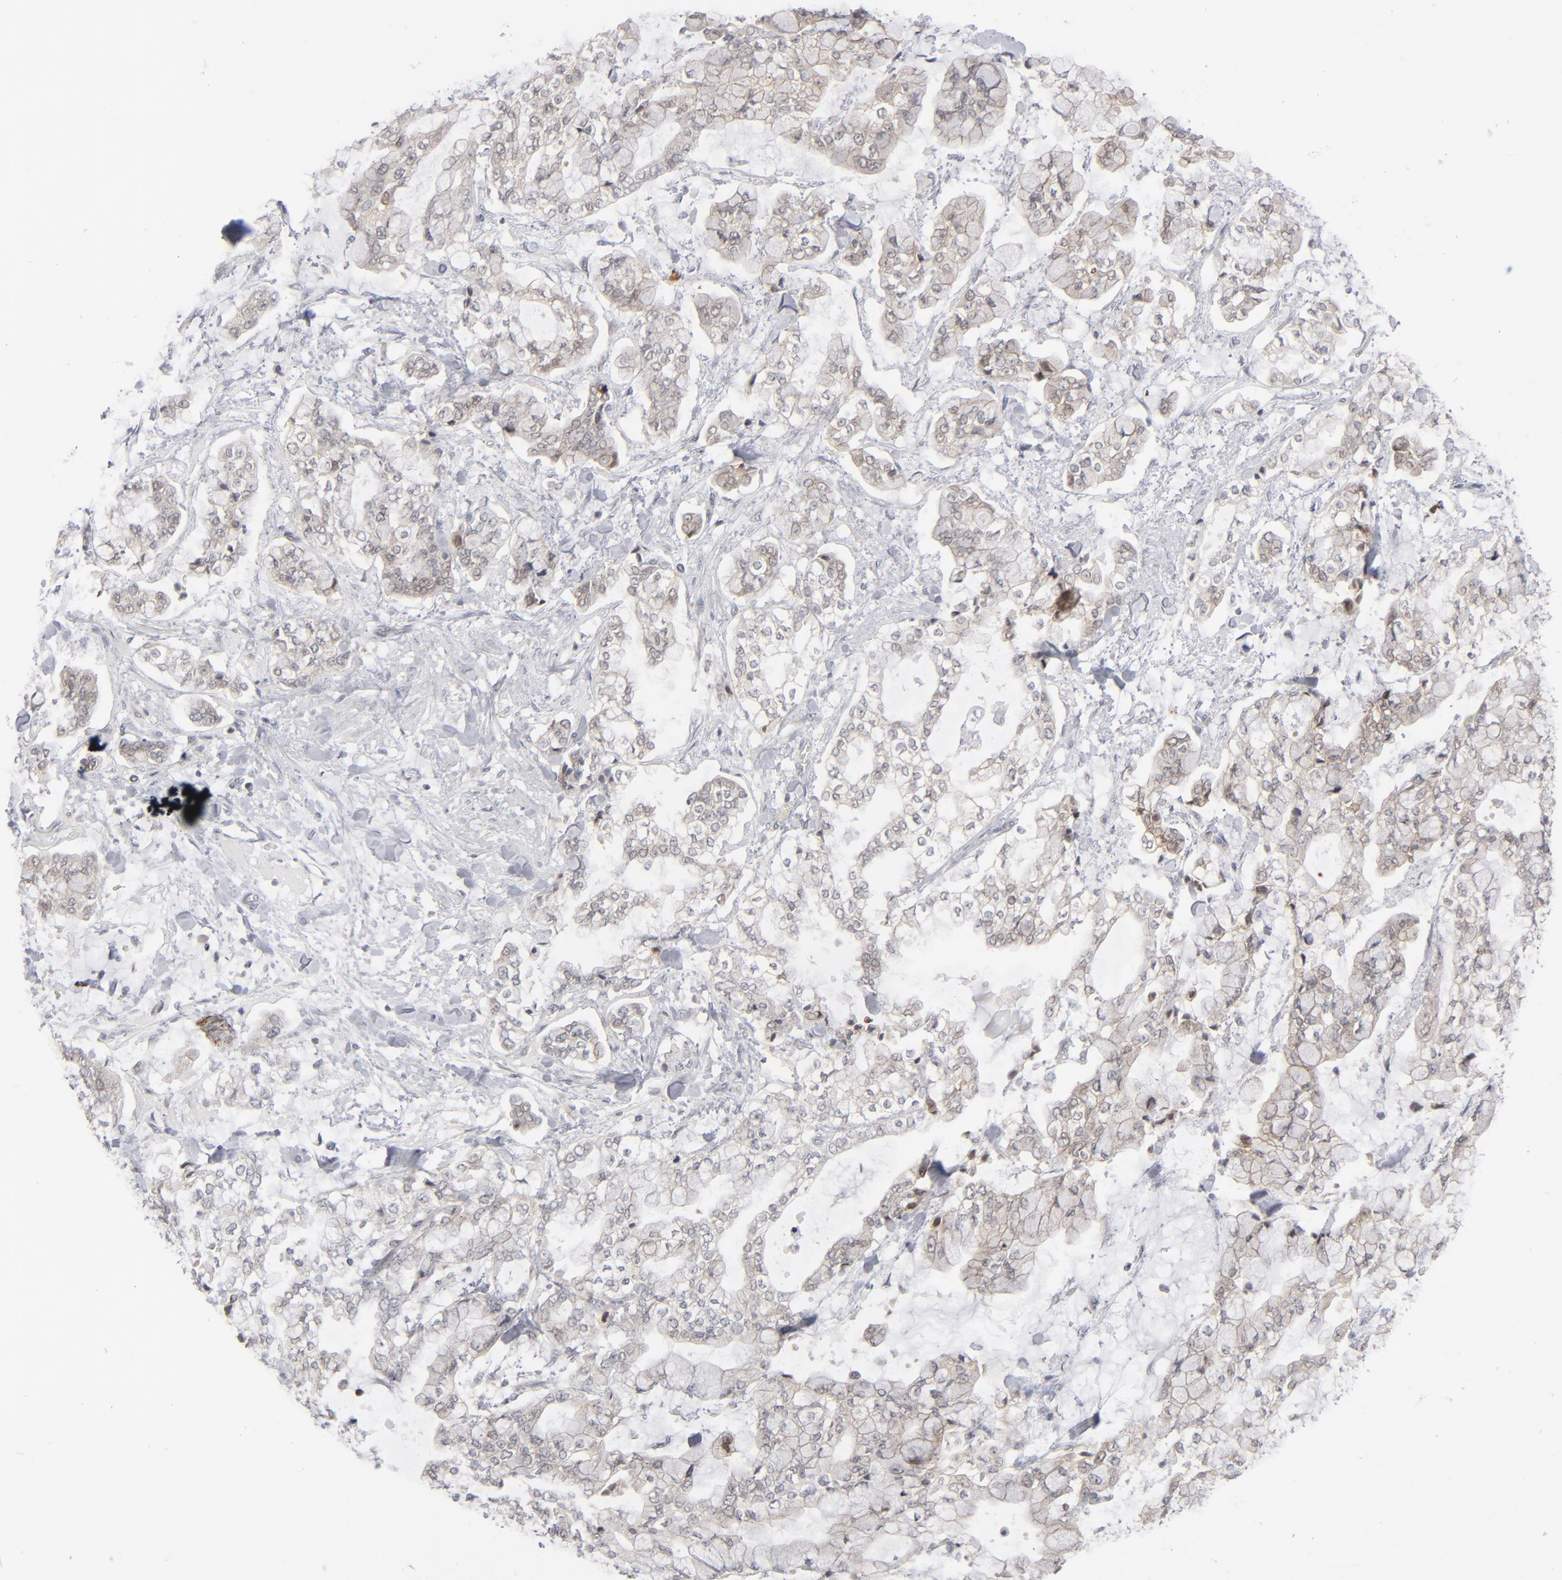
{"staining": {"intensity": "moderate", "quantity": ">75%", "location": "cytoplasmic/membranous"}, "tissue": "stomach cancer", "cell_type": "Tumor cells", "image_type": "cancer", "snomed": [{"axis": "morphology", "description": "Normal tissue, NOS"}, {"axis": "morphology", "description": "Adenocarcinoma, NOS"}, {"axis": "topography", "description": "Stomach, upper"}, {"axis": "topography", "description": "Stomach"}], "caption": "Immunohistochemical staining of human stomach cancer reveals medium levels of moderate cytoplasmic/membranous protein positivity in about >75% of tumor cells.", "gene": "POF1B", "patient": {"sex": "male", "age": 76}}